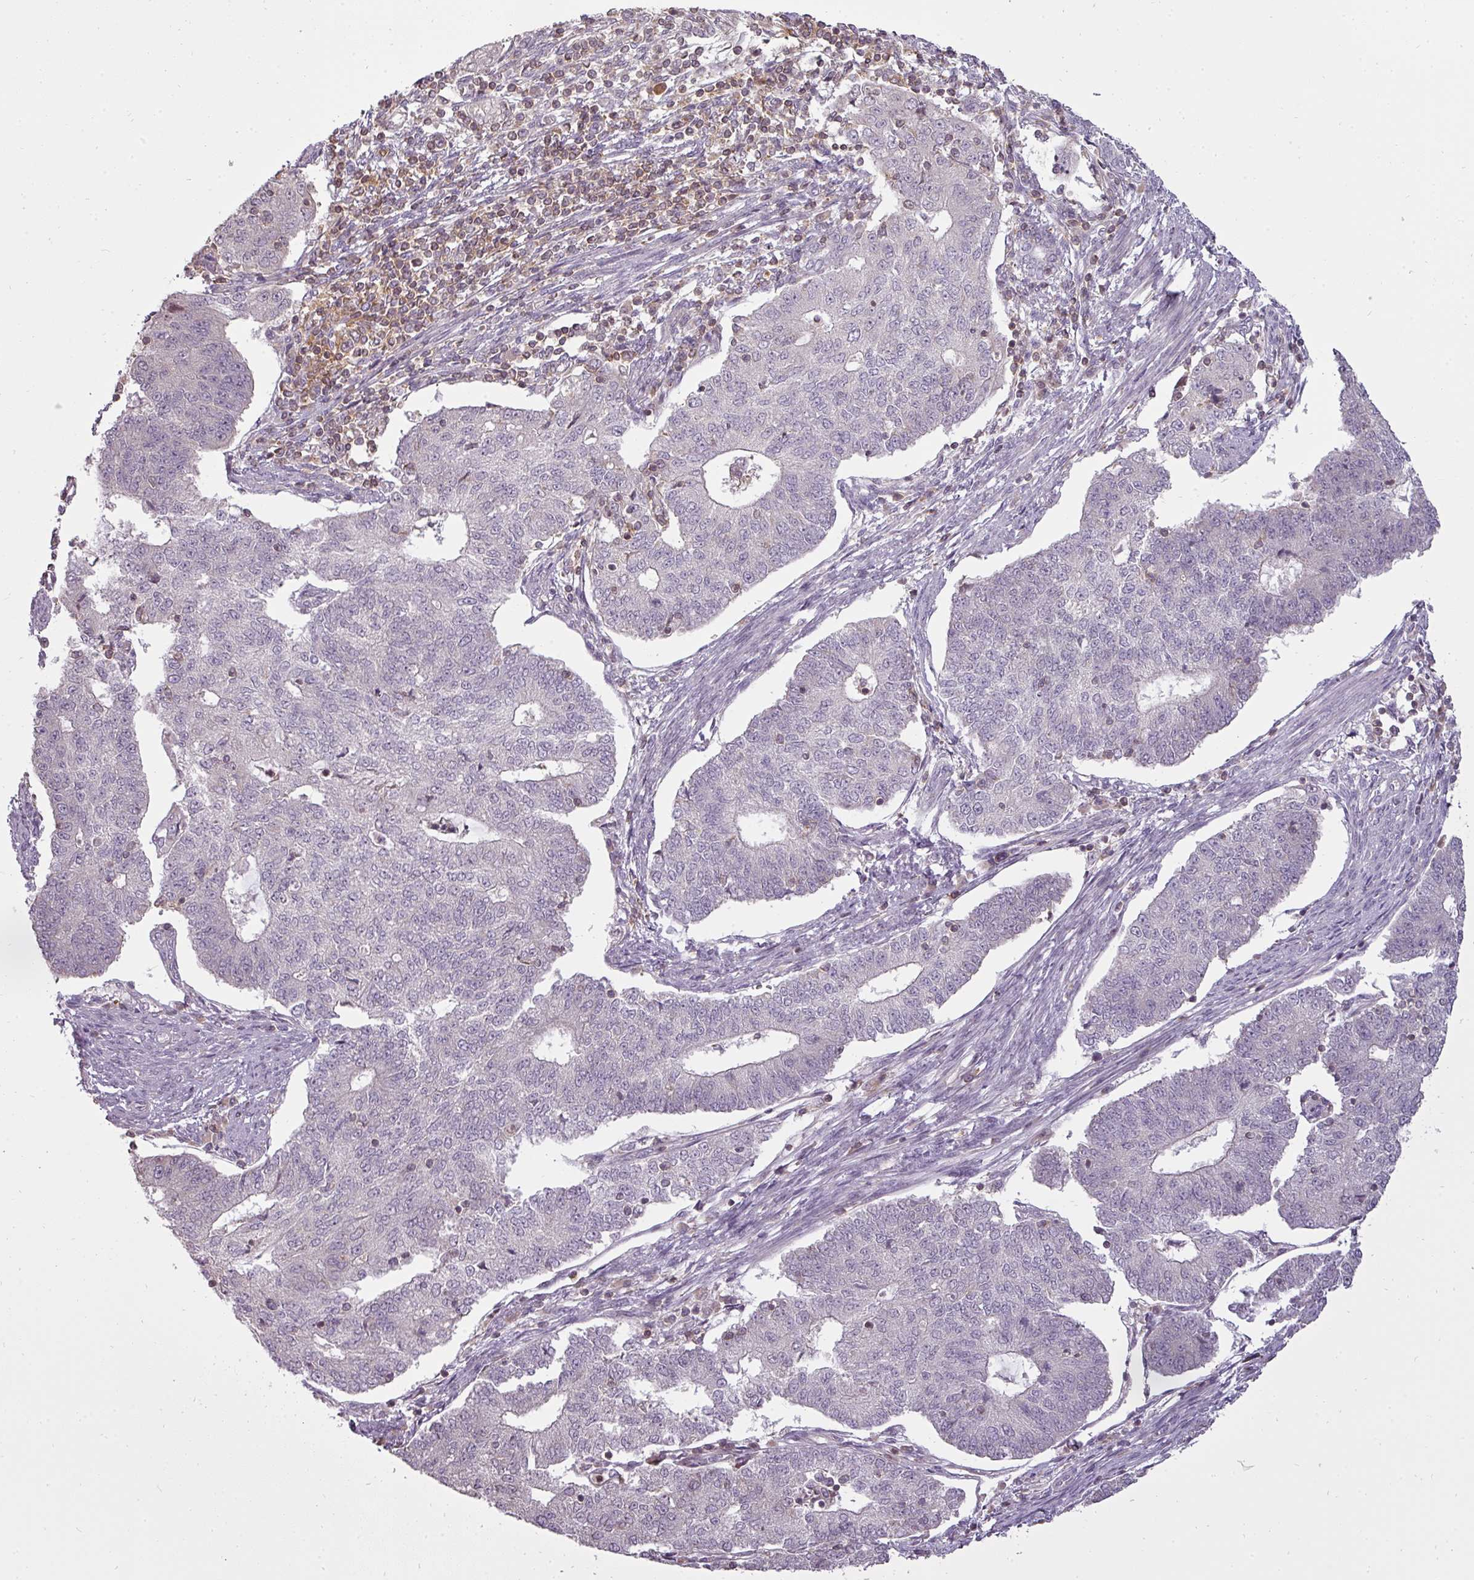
{"staining": {"intensity": "weak", "quantity": "<25%", "location": "nuclear"}, "tissue": "endometrial cancer", "cell_type": "Tumor cells", "image_type": "cancer", "snomed": [{"axis": "morphology", "description": "Adenocarcinoma, NOS"}, {"axis": "topography", "description": "Endometrium"}], "caption": "This photomicrograph is of endometrial cancer (adenocarcinoma) stained with immunohistochemistry to label a protein in brown with the nuclei are counter-stained blue. There is no staining in tumor cells.", "gene": "STK4", "patient": {"sex": "female", "age": 56}}